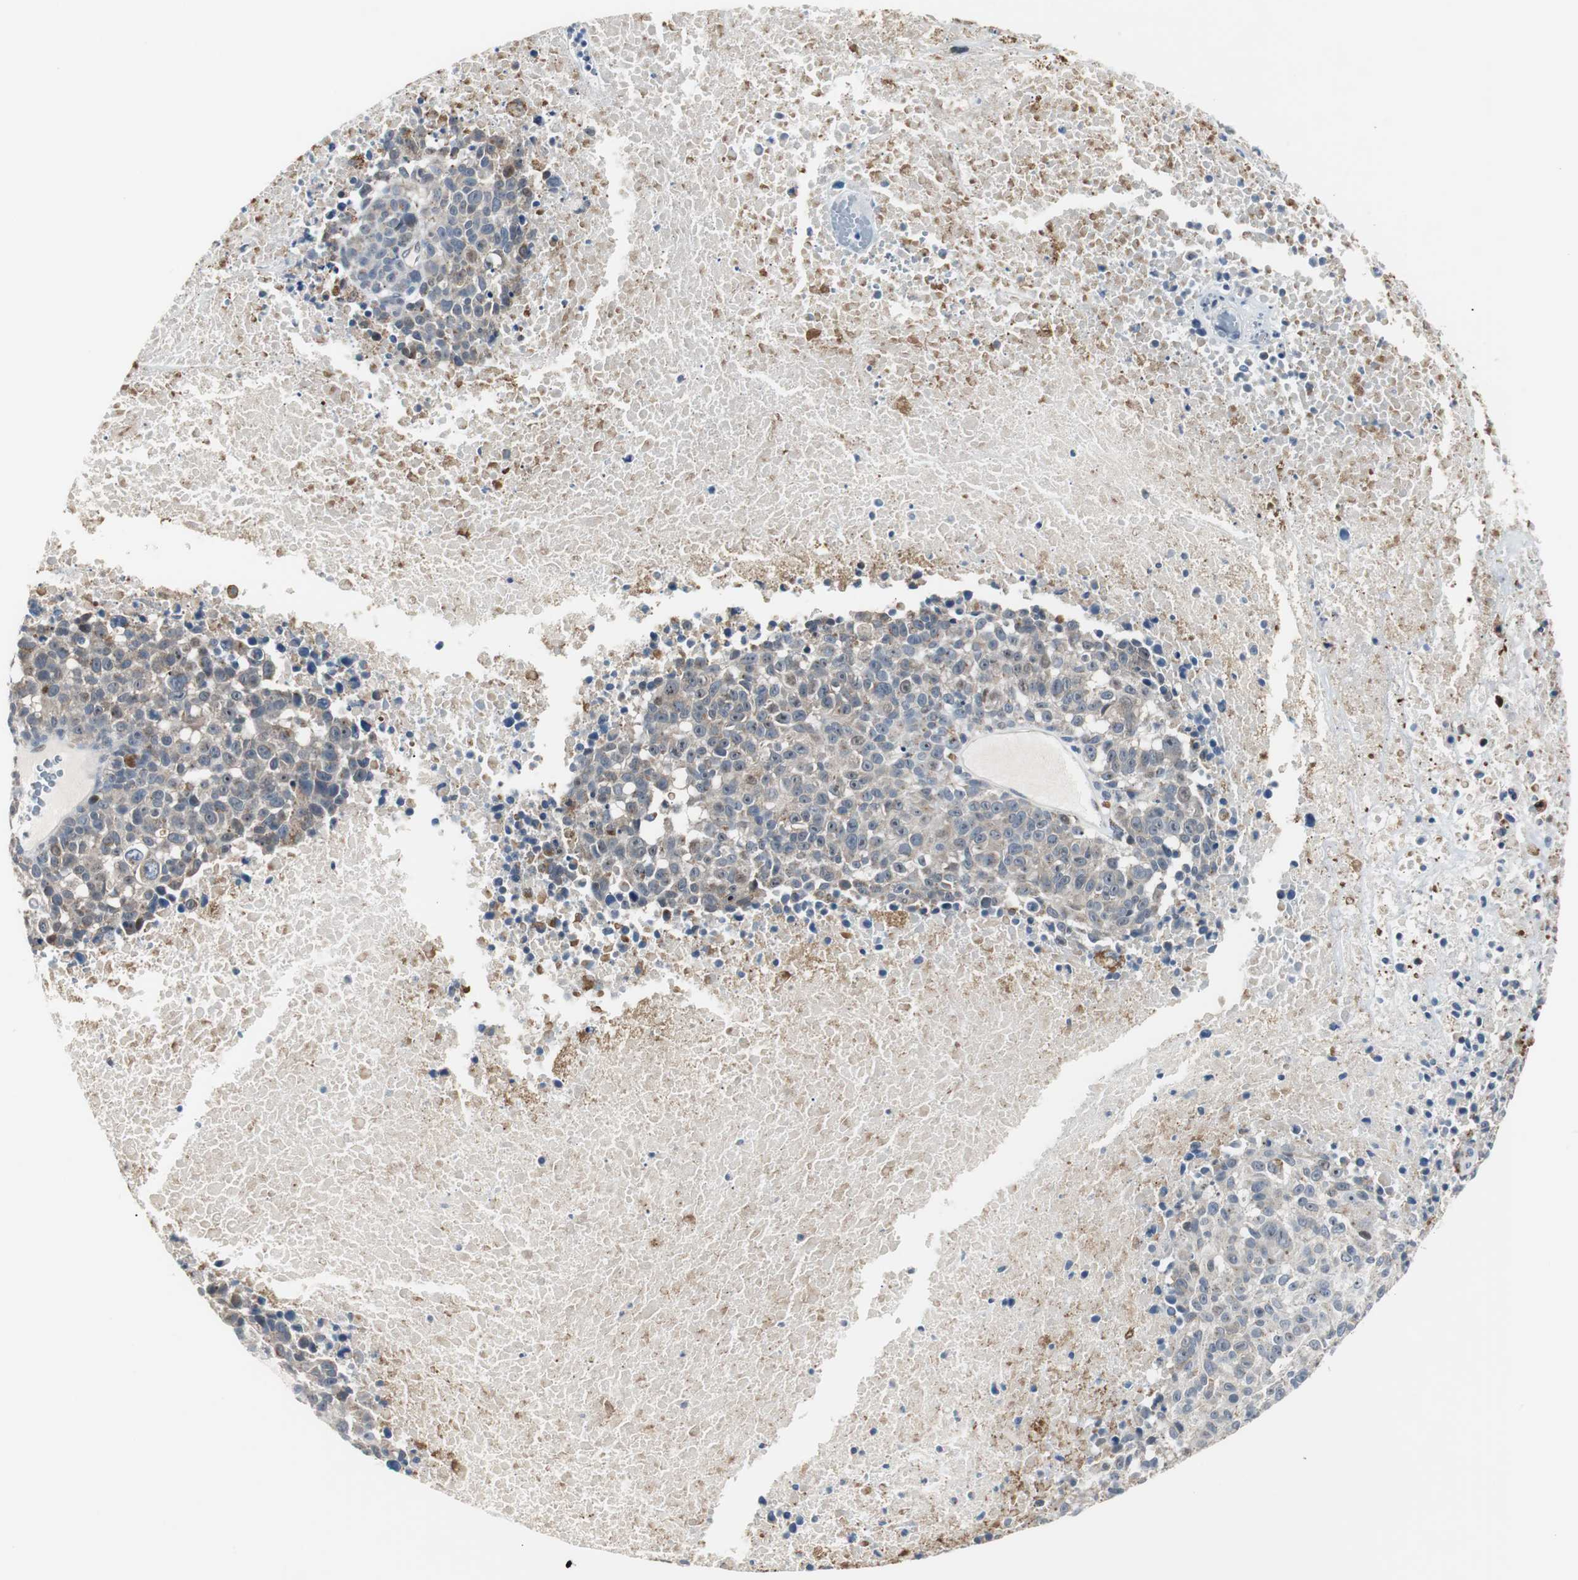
{"staining": {"intensity": "negative", "quantity": "none", "location": "none"}, "tissue": "melanoma", "cell_type": "Tumor cells", "image_type": "cancer", "snomed": [{"axis": "morphology", "description": "Malignant melanoma, Metastatic site"}, {"axis": "topography", "description": "Cerebral cortex"}], "caption": "This is a micrograph of IHC staining of melanoma, which shows no staining in tumor cells.", "gene": "SOX30", "patient": {"sex": "female", "age": 52}}